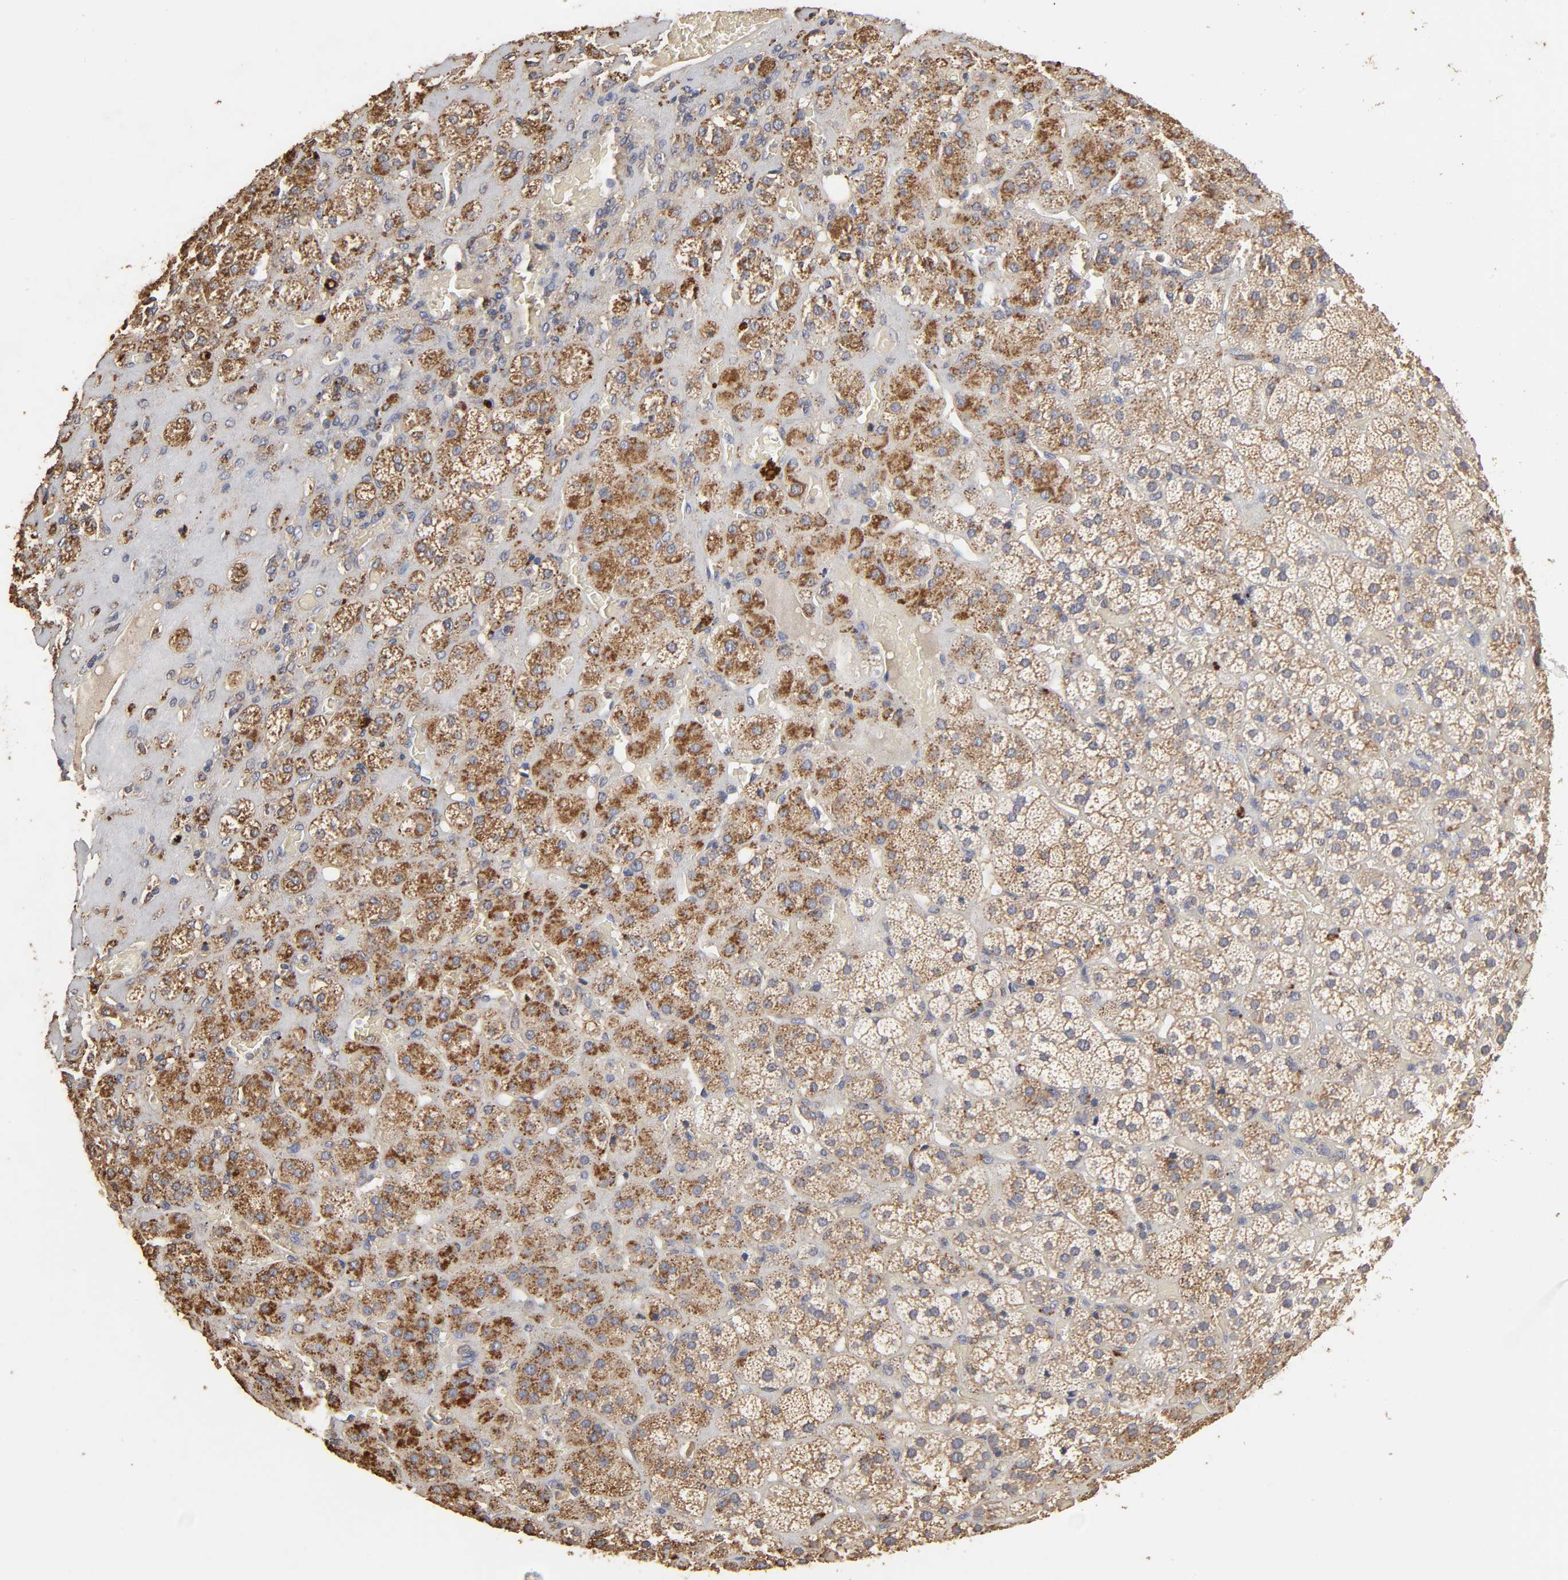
{"staining": {"intensity": "moderate", "quantity": ">75%", "location": "cytoplasmic/membranous"}, "tissue": "adrenal gland", "cell_type": "Glandular cells", "image_type": "normal", "snomed": [{"axis": "morphology", "description": "Normal tissue, NOS"}, {"axis": "topography", "description": "Adrenal gland"}], "caption": "Normal adrenal gland exhibits moderate cytoplasmic/membranous expression in about >75% of glandular cells (Stains: DAB in brown, nuclei in blue, Microscopy: brightfield microscopy at high magnification)..", "gene": "EIF4G2", "patient": {"sex": "female", "age": 71}}